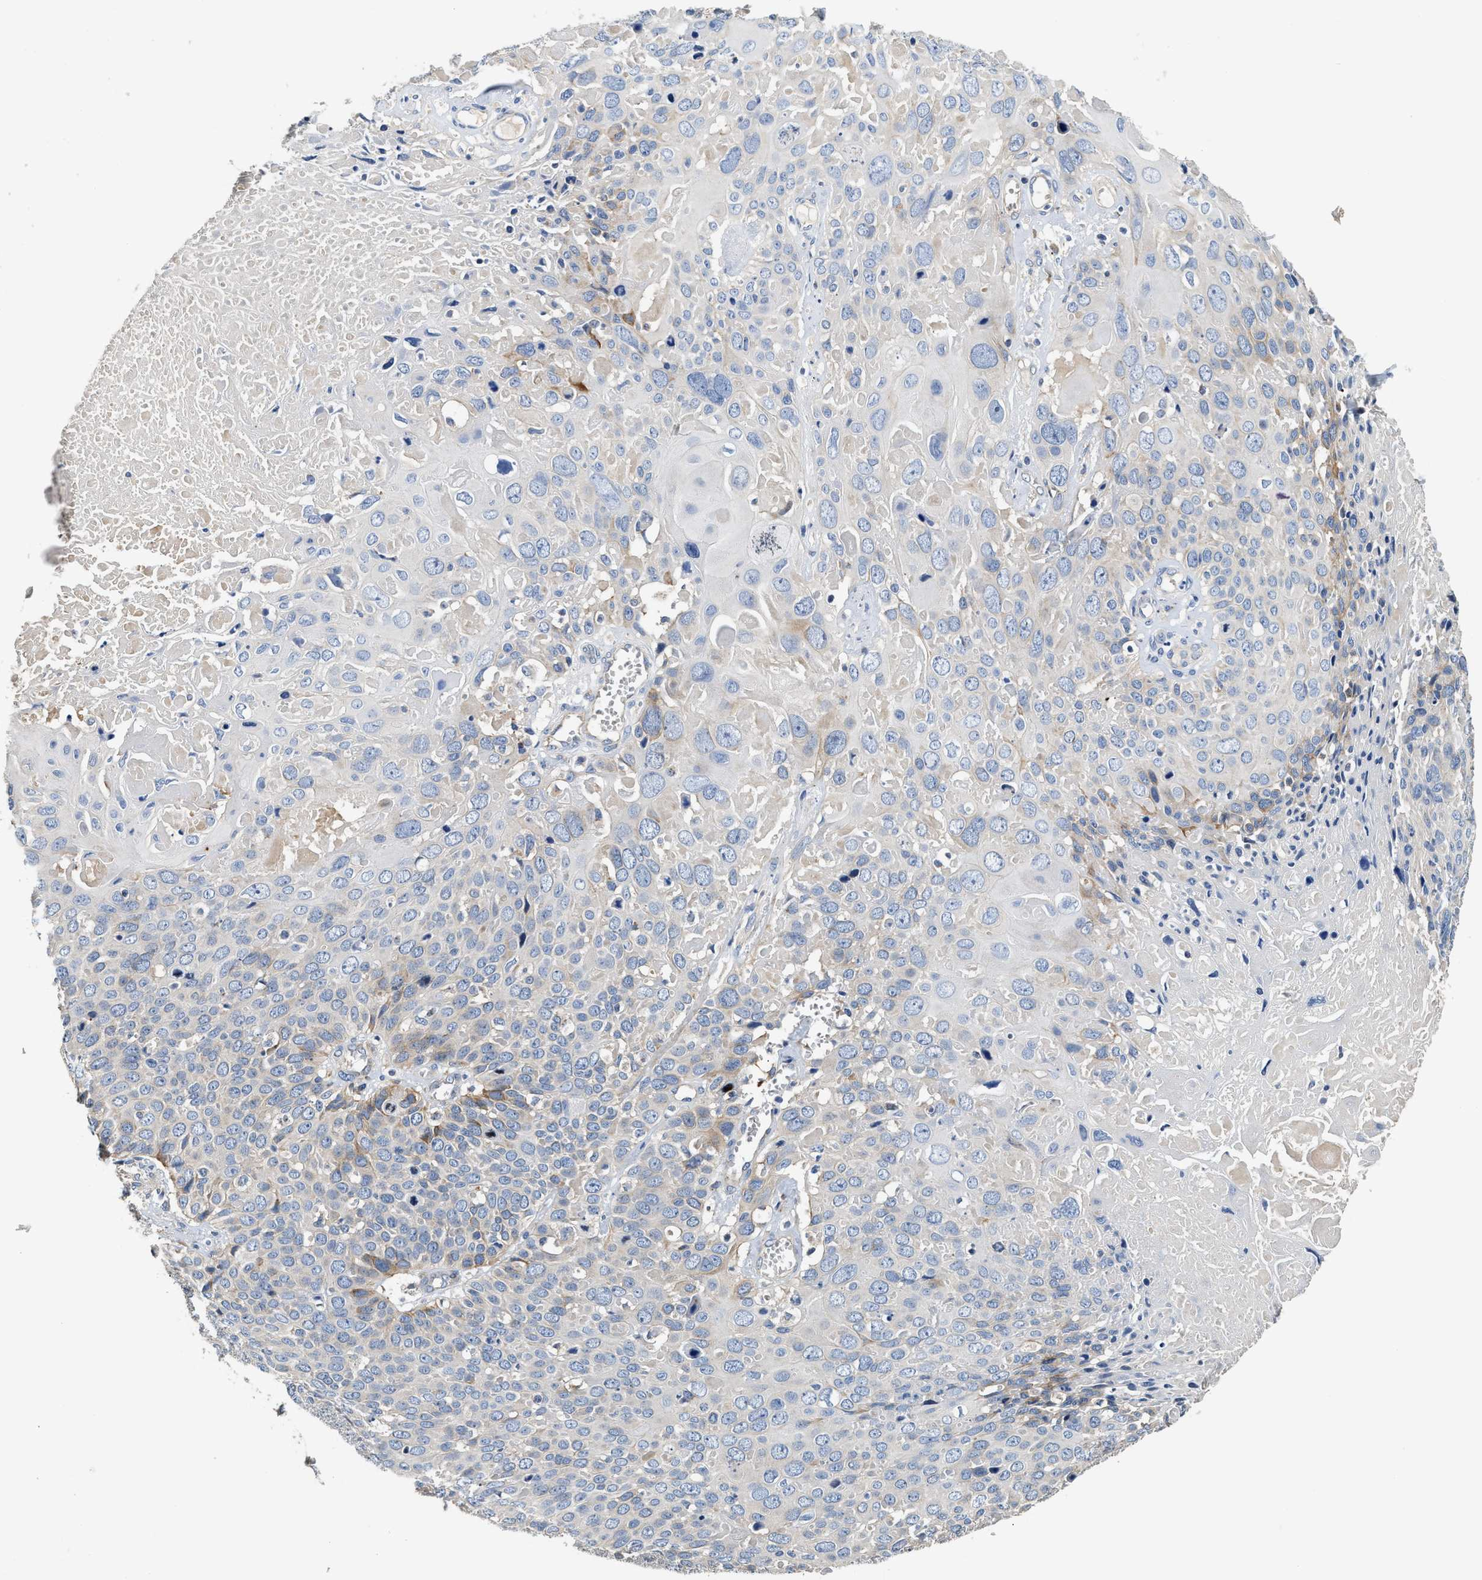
{"staining": {"intensity": "moderate", "quantity": "<25%", "location": "cytoplasmic/membranous"}, "tissue": "cervical cancer", "cell_type": "Tumor cells", "image_type": "cancer", "snomed": [{"axis": "morphology", "description": "Squamous cell carcinoma, NOS"}, {"axis": "topography", "description": "Cervix"}], "caption": "A brown stain highlights moderate cytoplasmic/membranous expression of a protein in cervical squamous cell carcinoma tumor cells.", "gene": "IL17RC", "patient": {"sex": "female", "age": 74}}